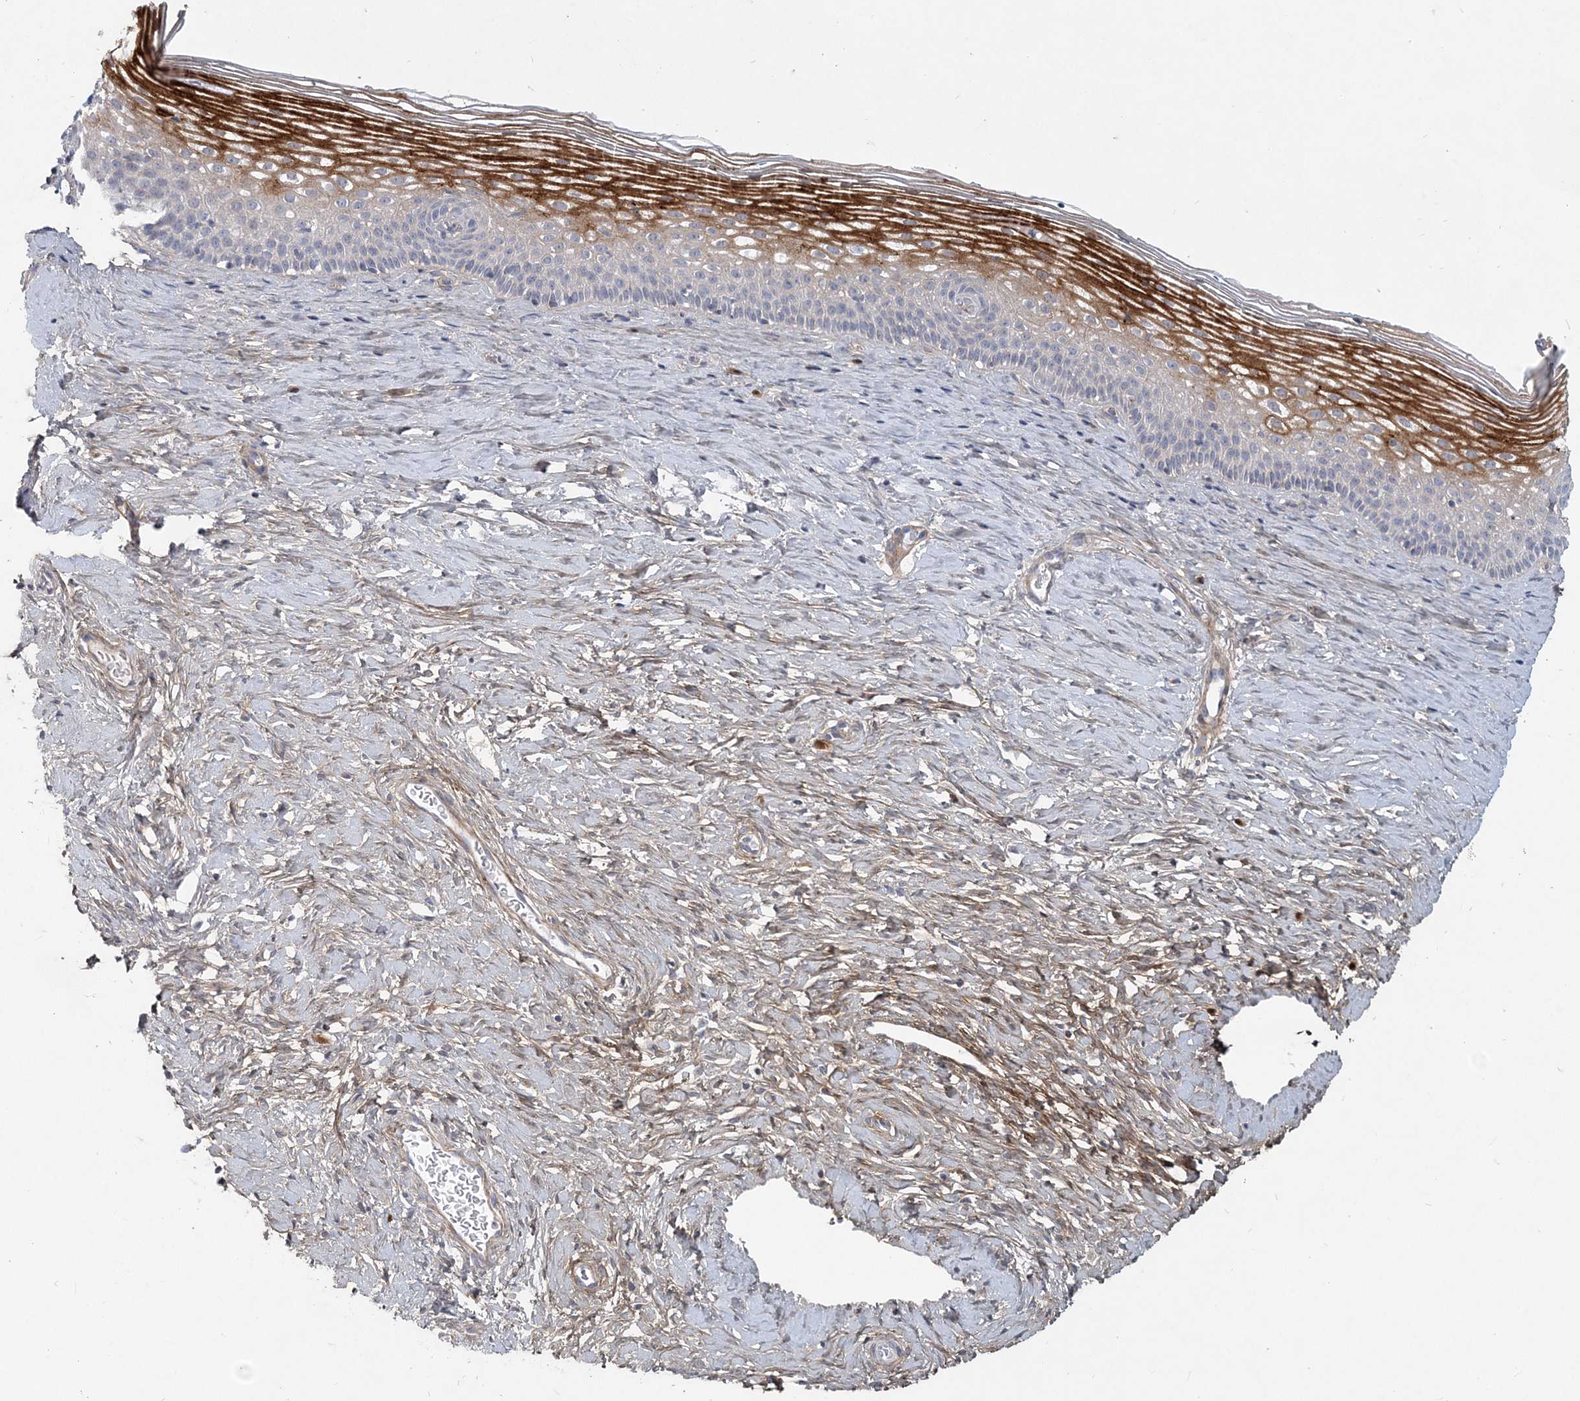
{"staining": {"intensity": "weak", "quantity": "<25%", "location": "cytoplasmic/membranous"}, "tissue": "cervix", "cell_type": "Glandular cells", "image_type": "normal", "snomed": [{"axis": "morphology", "description": "Normal tissue, NOS"}, {"axis": "topography", "description": "Cervix"}], "caption": "This is an immunohistochemistry (IHC) photomicrograph of benign human cervix. There is no staining in glandular cells.", "gene": "GMPPA", "patient": {"sex": "female", "age": 33}}